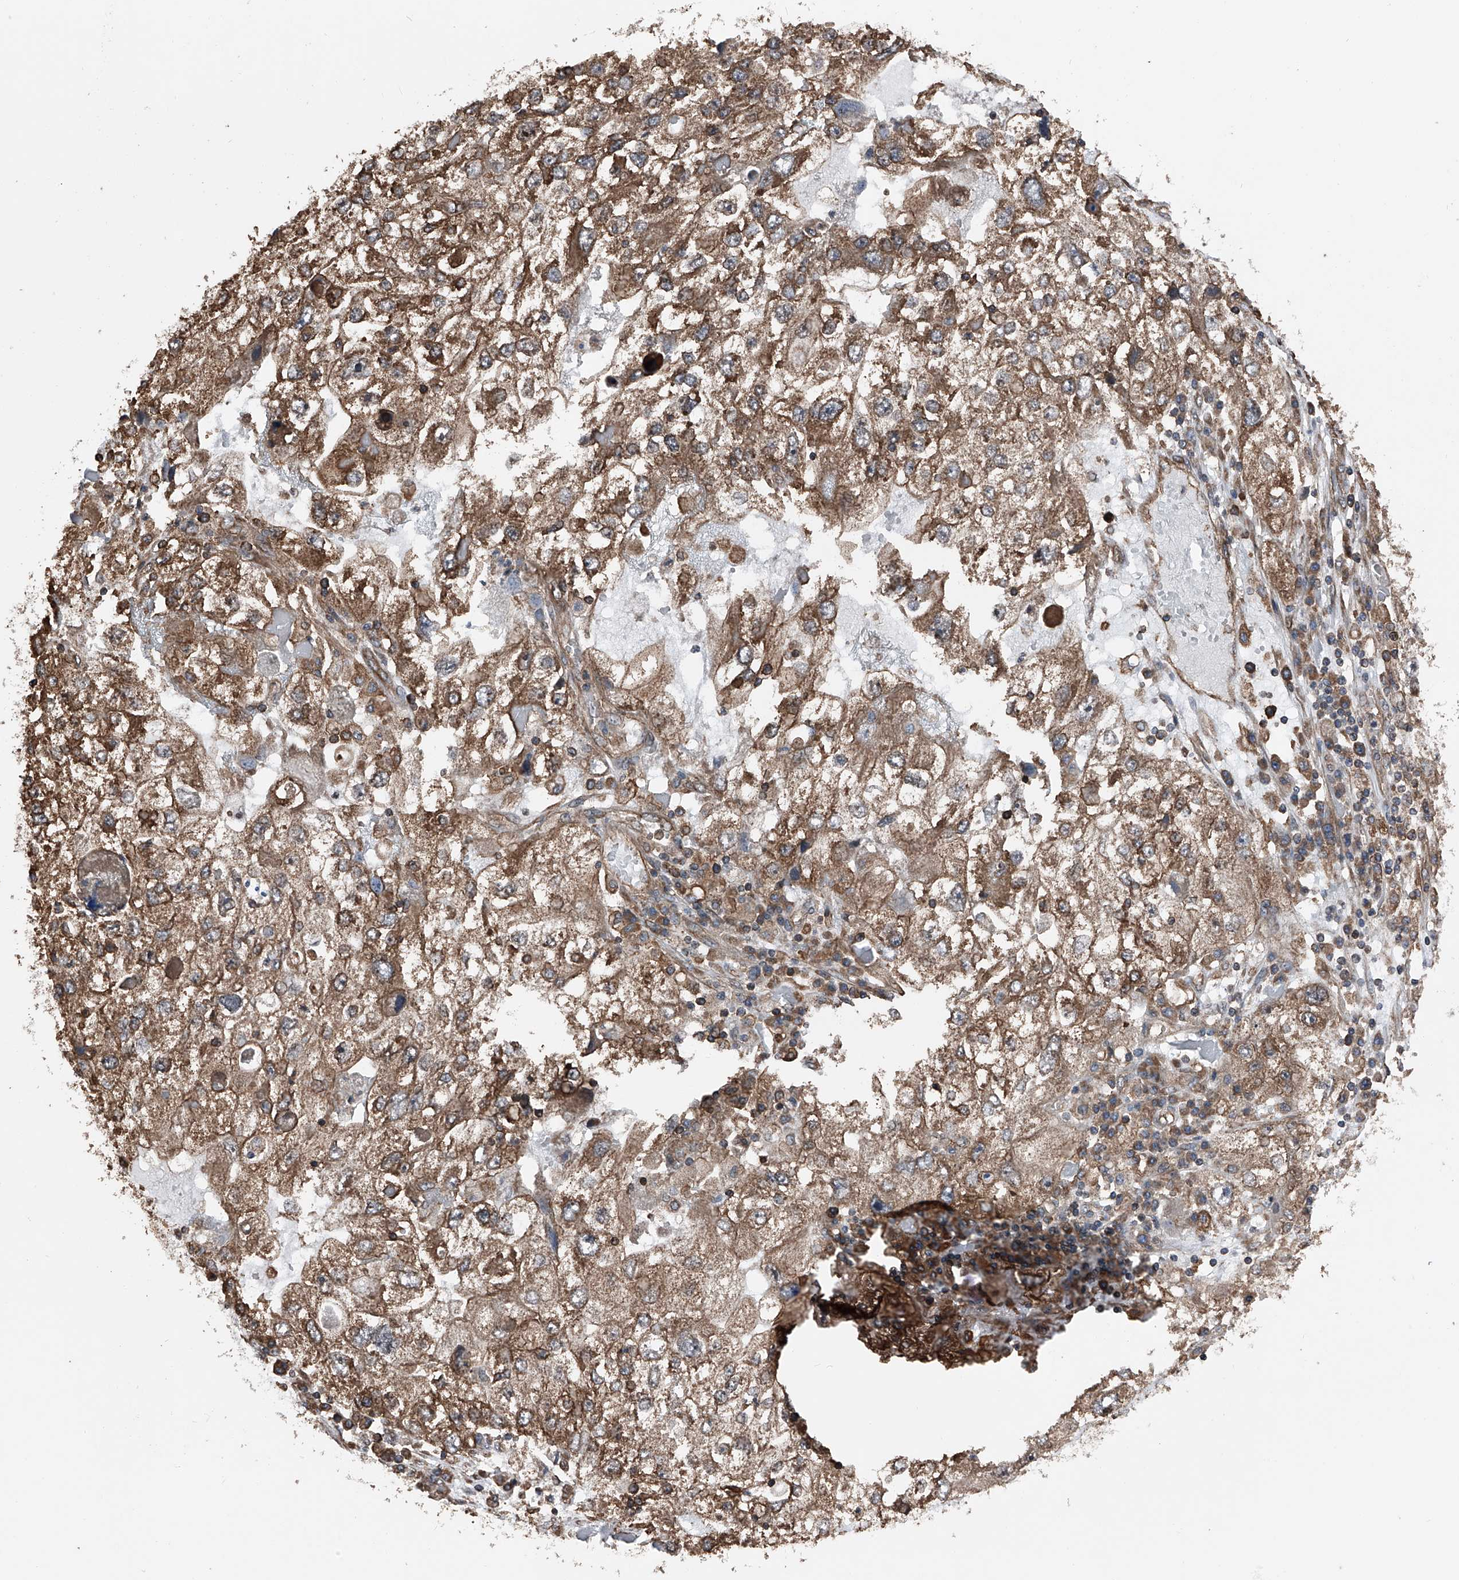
{"staining": {"intensity": "strong", "quantity": "25%-75%", "location": "cytoplasmic/membranous"}, "tissue": "endometrial cancer", "cell_type": "Tumor cells", "image_type": "cancer", "snomed": [{"axis": "morphology", "description": "Adenocarcinoma, NOS"}, {"axis": "topography", "description": "Endometrium"}], "caption": "Tumor cells reveal high levels of strong cytoplasmic/membranous positivity in approximately 25%-75% of cells in endometrial adenocarcinoma. The staining is performed using DAB (3,3'-diaminobenzidine) brown chromogen to label protein expression. The nuclei are counter-stained blue using hematoxylin.", "gene": "KCNJ2", "patient": {"sex": "female", "age": 49}}